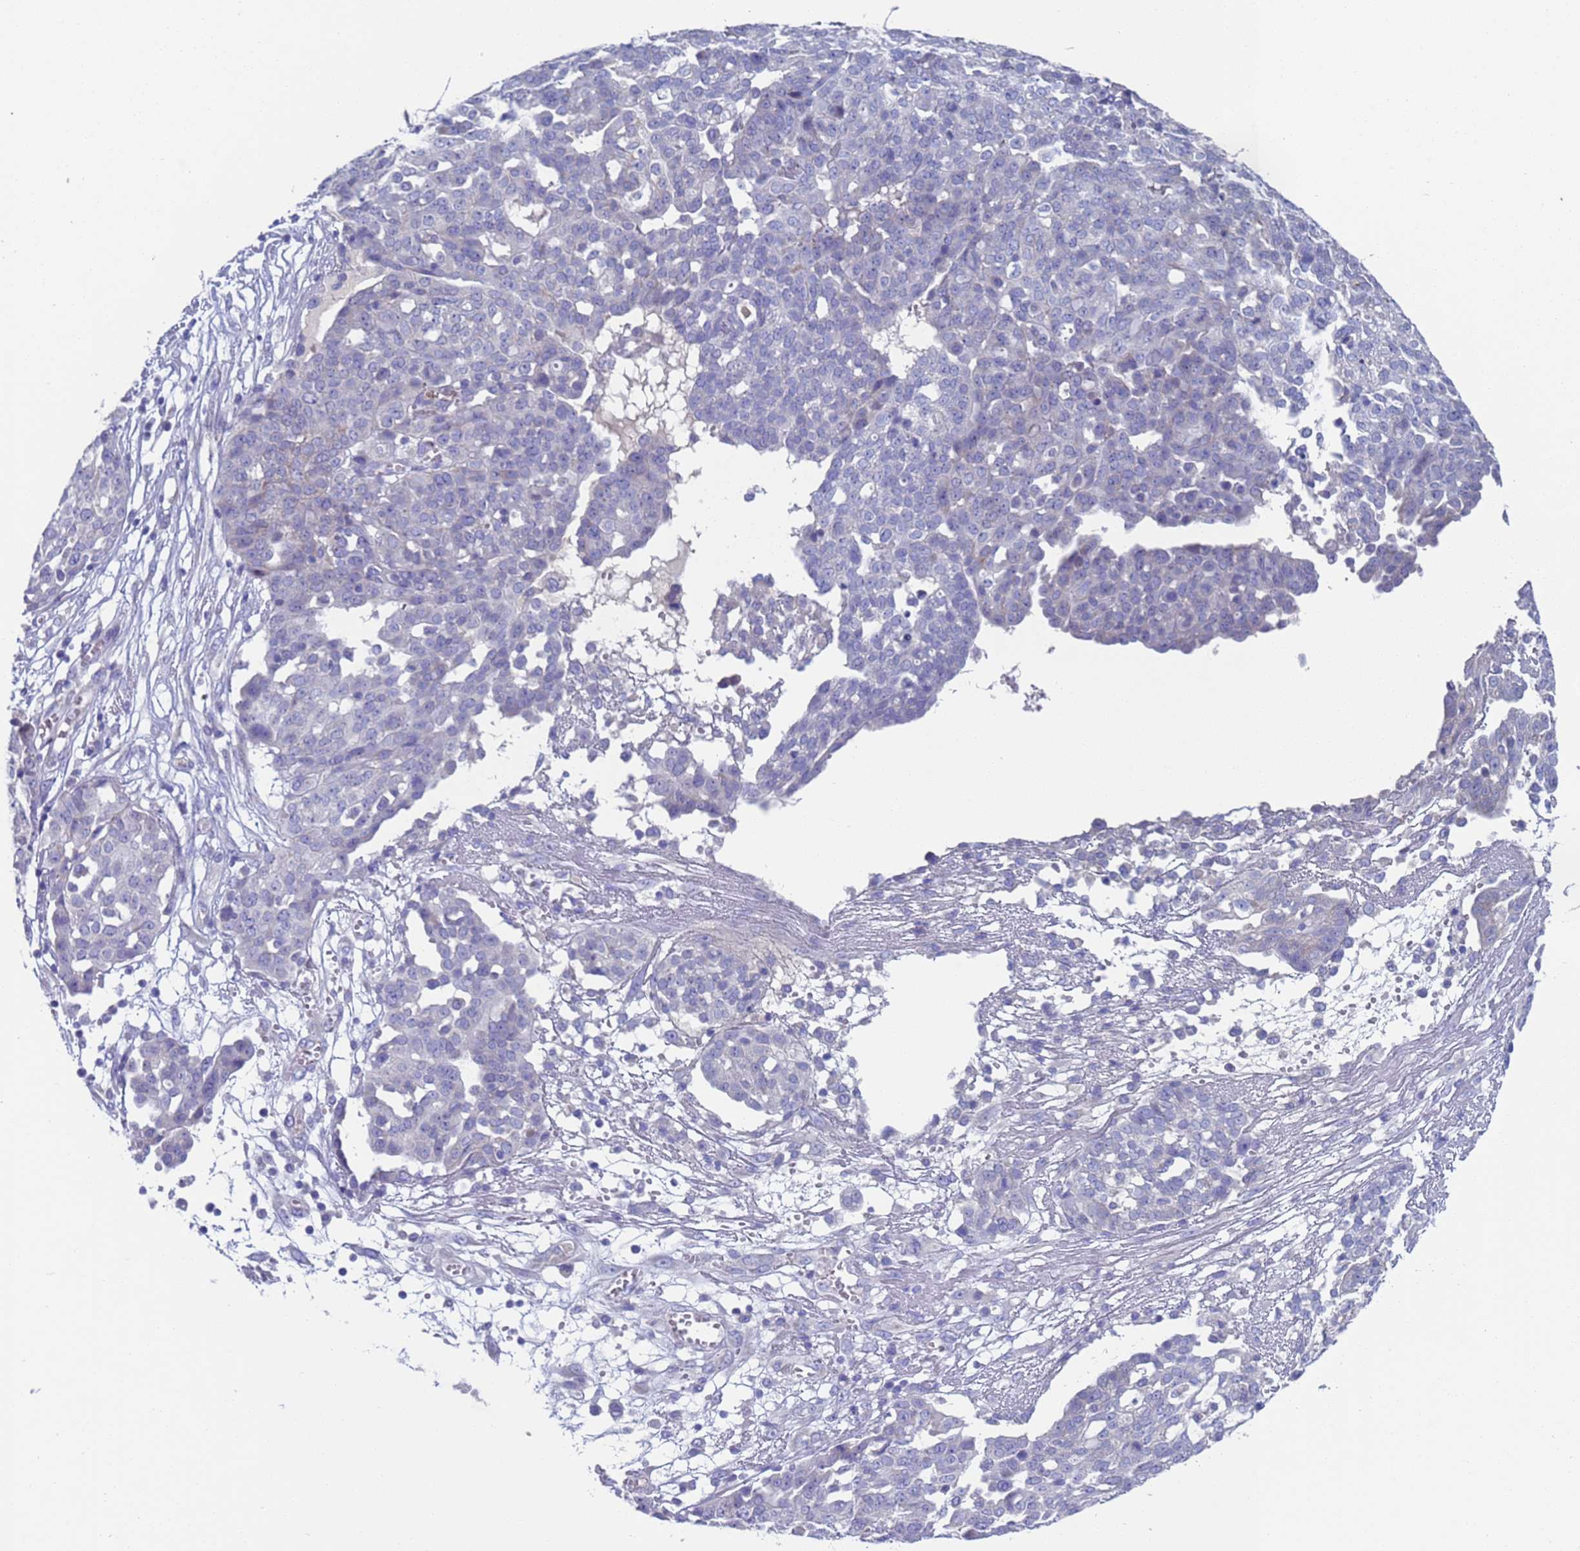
{"staining": {"intensity": "negative", "quantity": "none", "location": "none"}, "tissue": "ovarian cancer", "cell_type": "Tumor cells", "image_type": "cancer", "snomed": [{"axis": "morphology", "description": "Cystadenocarcinoma, serous, NOS"}, {"axis": "topography", "description": "Soft tissue"}, {"axis": "topography", "description": "Ovary"}], "caption": "High magnification brightfield microscopy of ovarian cancer stained with DAB (3,3'-diaminobenzidine) (brown) and counterstained with hematoxylin (blue): tumor cells show no significant positivity. Brightfield microscopy of immunohistochemistry (IHC) stained with DAB (brown) and hematoxylin (blue), captured at high magnification.", "gene": "PET117", "patient": {"sex": "female", "age": 57}}